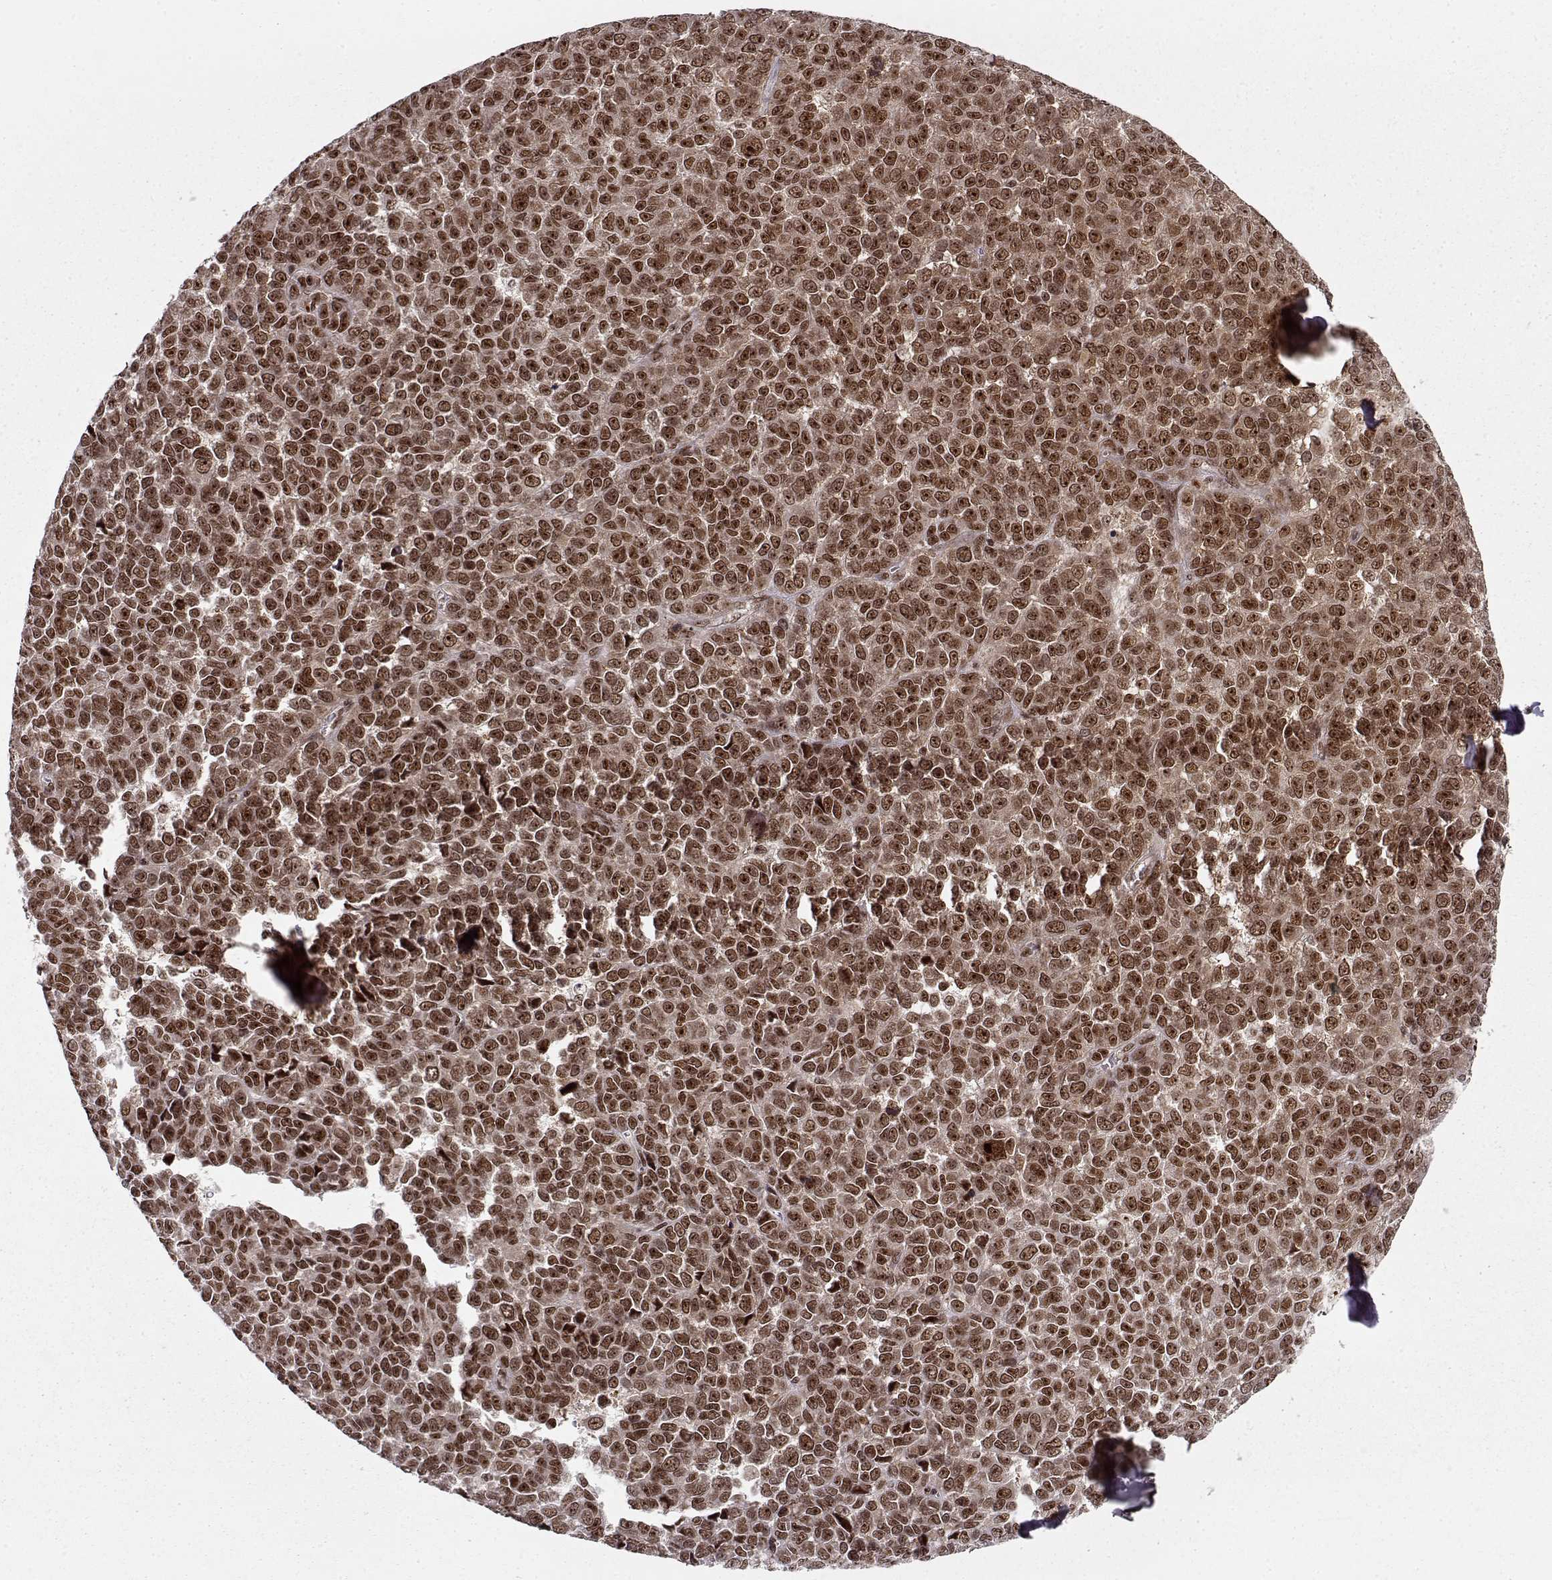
{"staining": {"intensity": "strong", "quantity": ">75%", "location": "nuclear"}, "tissue": "melanoma", "cell_type": "Tumor cells", "image_type": "cancer", "snomed": [{"axis": "morphology", "description": "Malignant melanoma, NOS"}, {"axis": "topography", "description": "Skin"}], "caption": "IHC image of malignant melanoma stained for a protein (brown), which demonstrates high levels of strong nuclear staining in approximately >75% of tumor cells.", "gene": "CSNK2A1", "patient": {"sex": "female", "age": 95}}